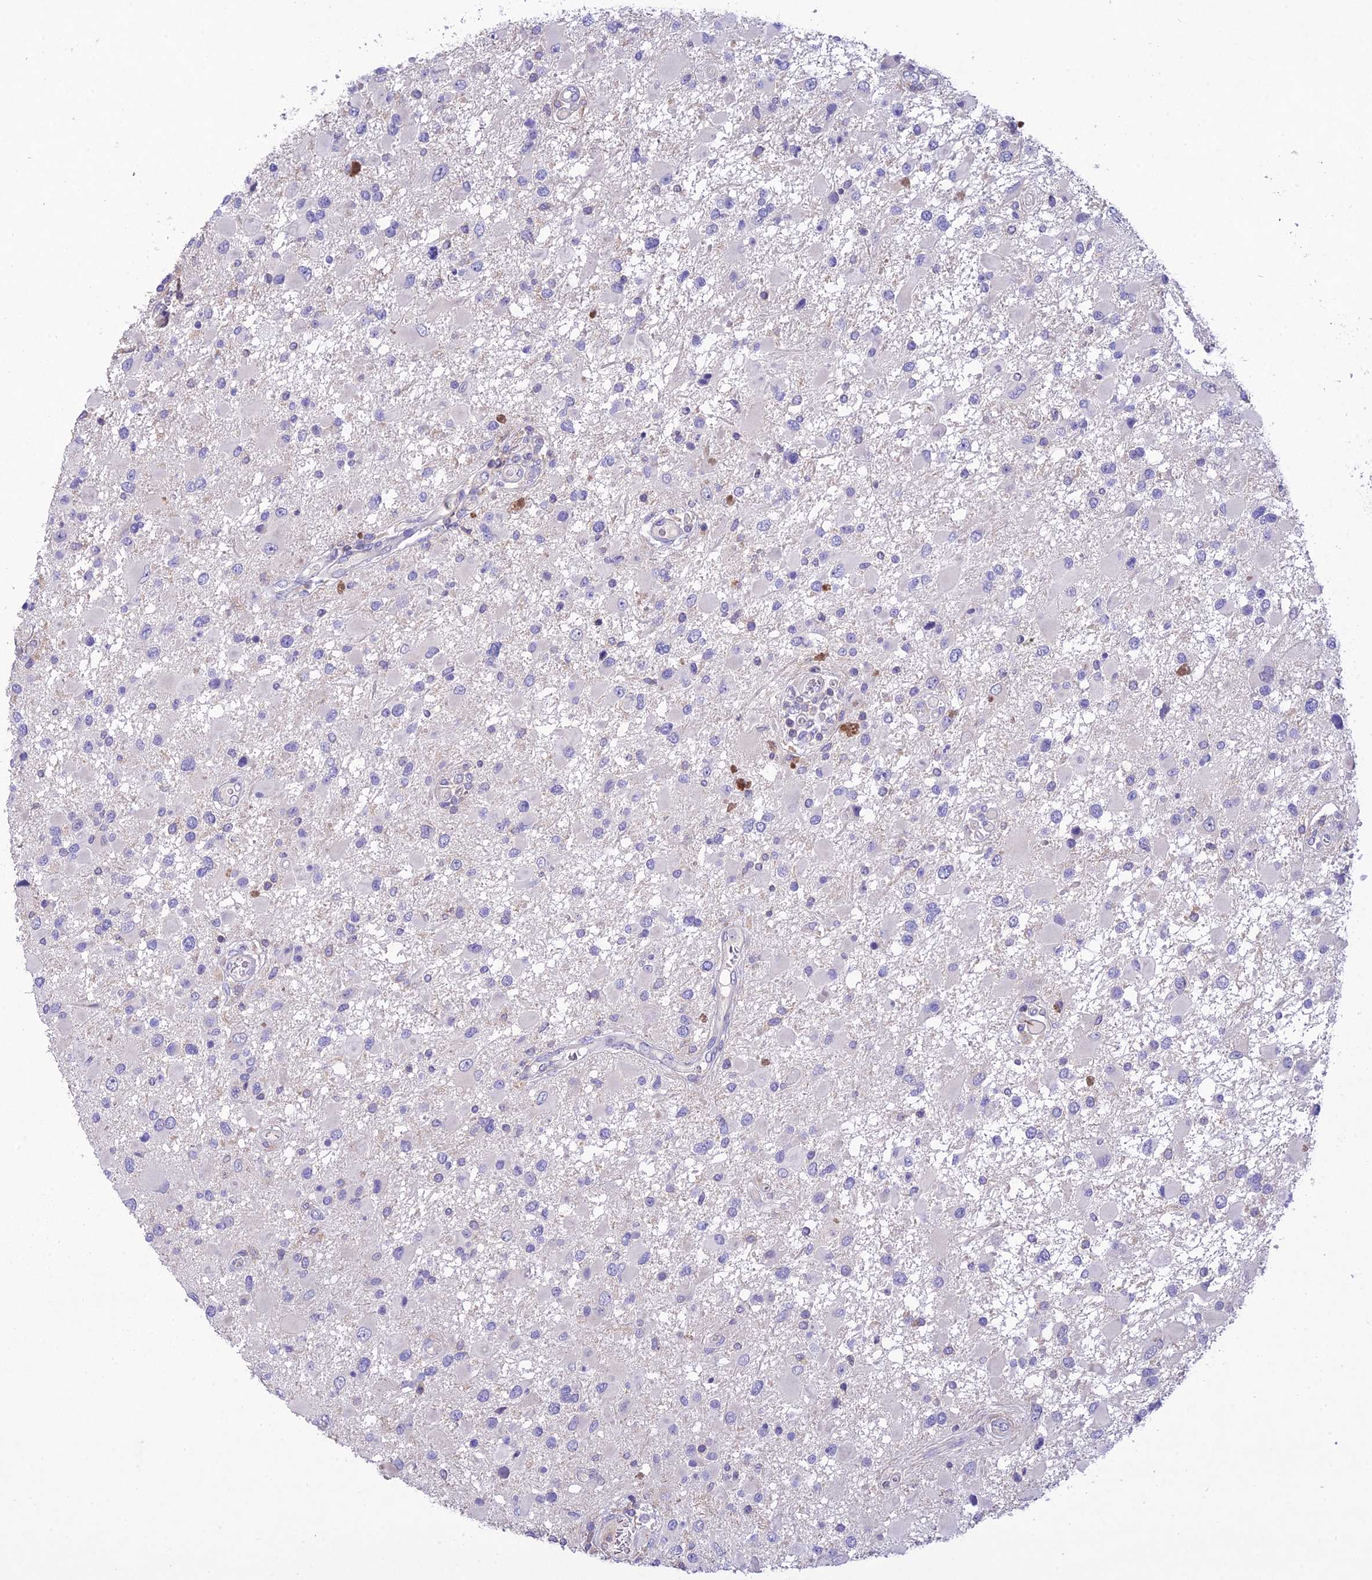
{"staining": {"intensity": "negative", "quantity": "none", "location": "none"}, "tissue": "glioma", "cell_type": "Tumor cells", "image_type": "cancer", "snomed": [{"axis": "morphology", "description": "Glioma, malignant, High grade"}, {"axis": "topography", "description": "Brain"}], "caption": "Immunohistochemistry micrograph of glioma stained for a protein (brown), which exhibits no staining in tumor cells.", "gene": "SNX24", "patient": {"sex": "male", "age": 53}}